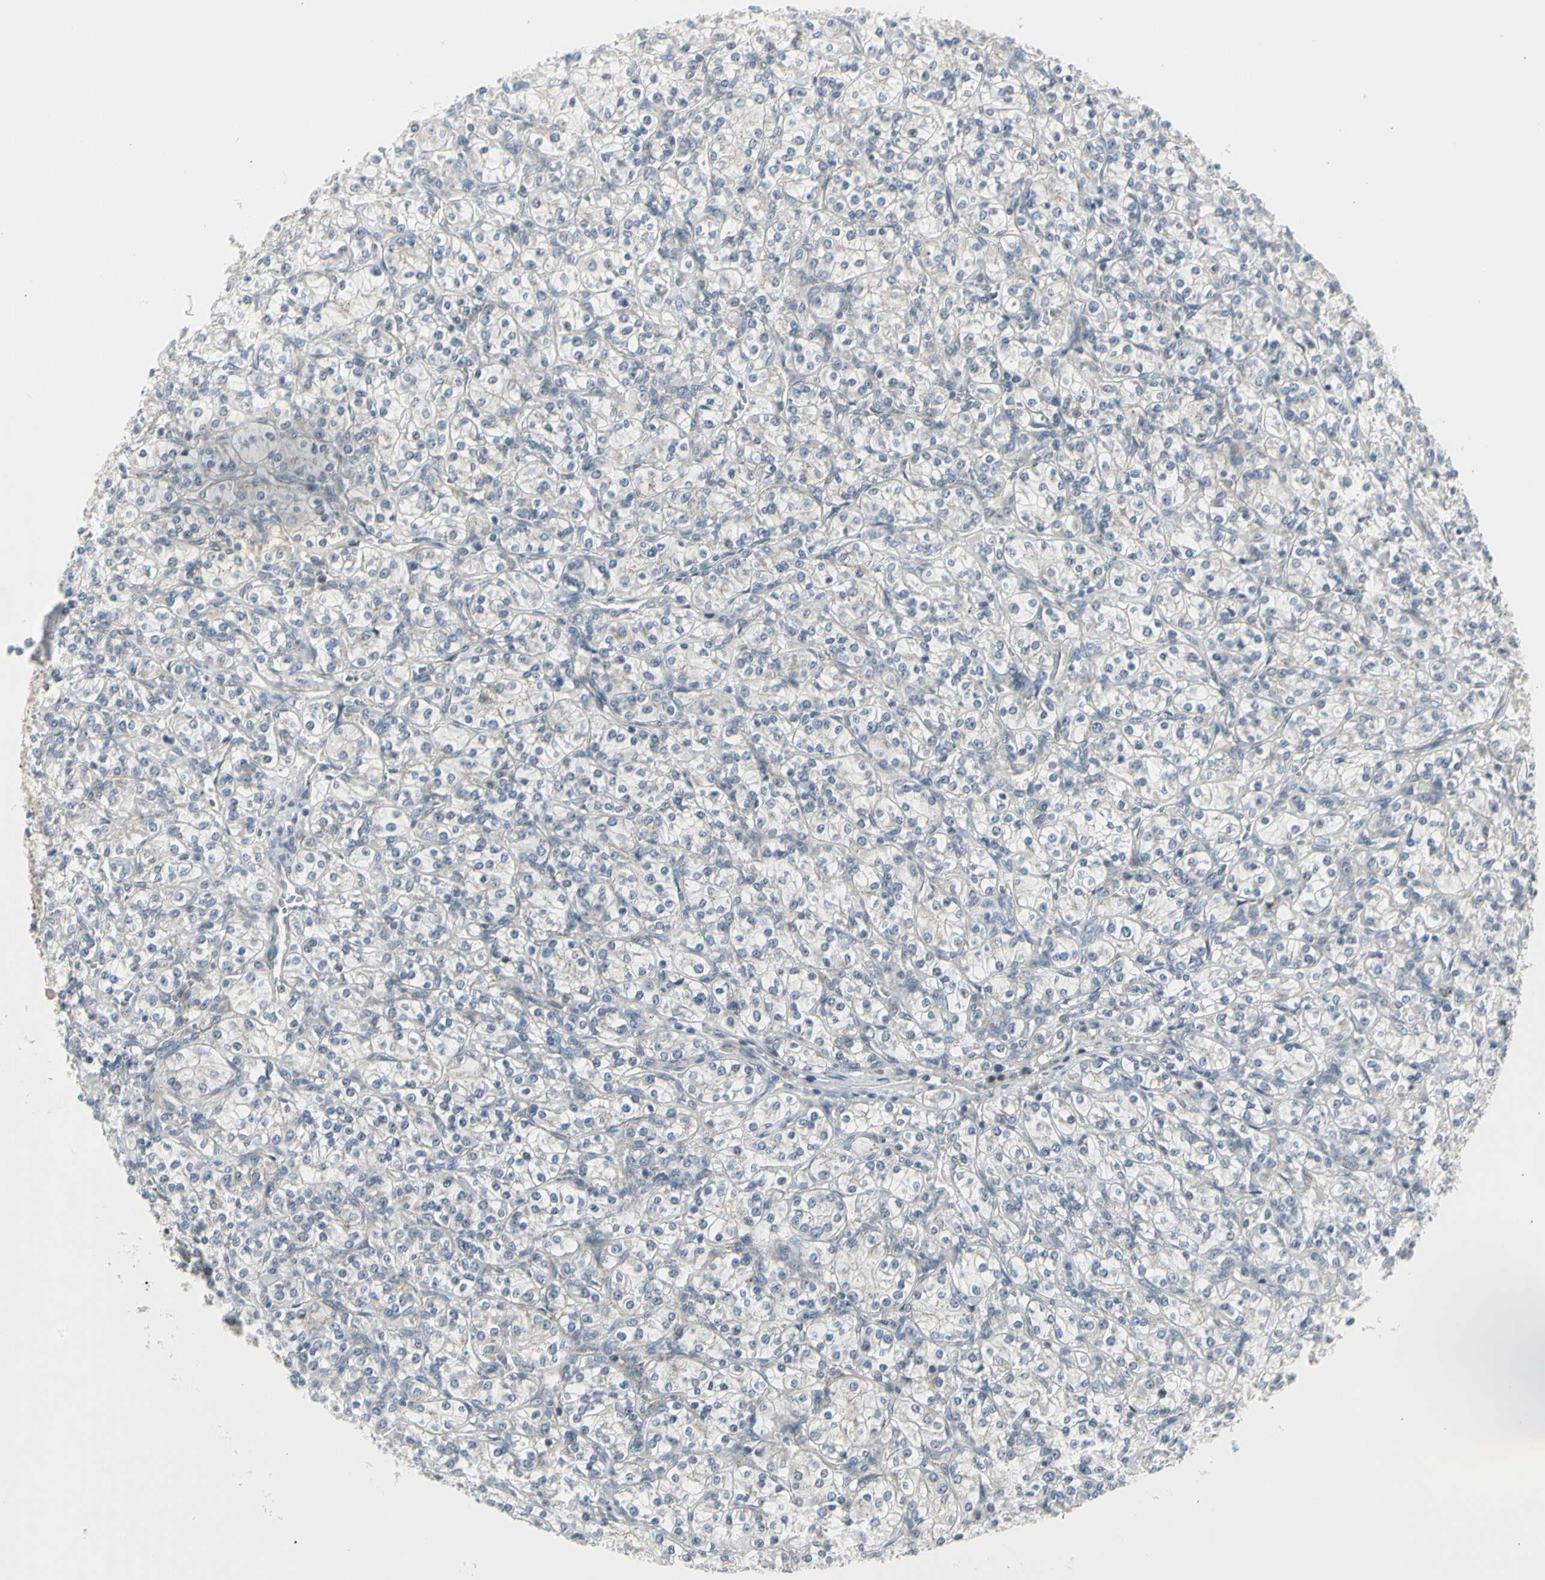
{"staining": {"intensity": "negative", "quantity": "none", "location": "none"}, "tissue": "renal cancer", "cell_type": "Tumor cells", "image_type": "cancer", "snomed": [{"axis": "morphology", "description": "Adenocarcinoma, NOS"}, {"axis": "topography", "description": "Kidney"}], "caption": "Tumor cells show no significant protein positivity in renal cancer (adenocarcinoma).", "gene": "GRN", "patient": {"sex": "male", "age": 77}}